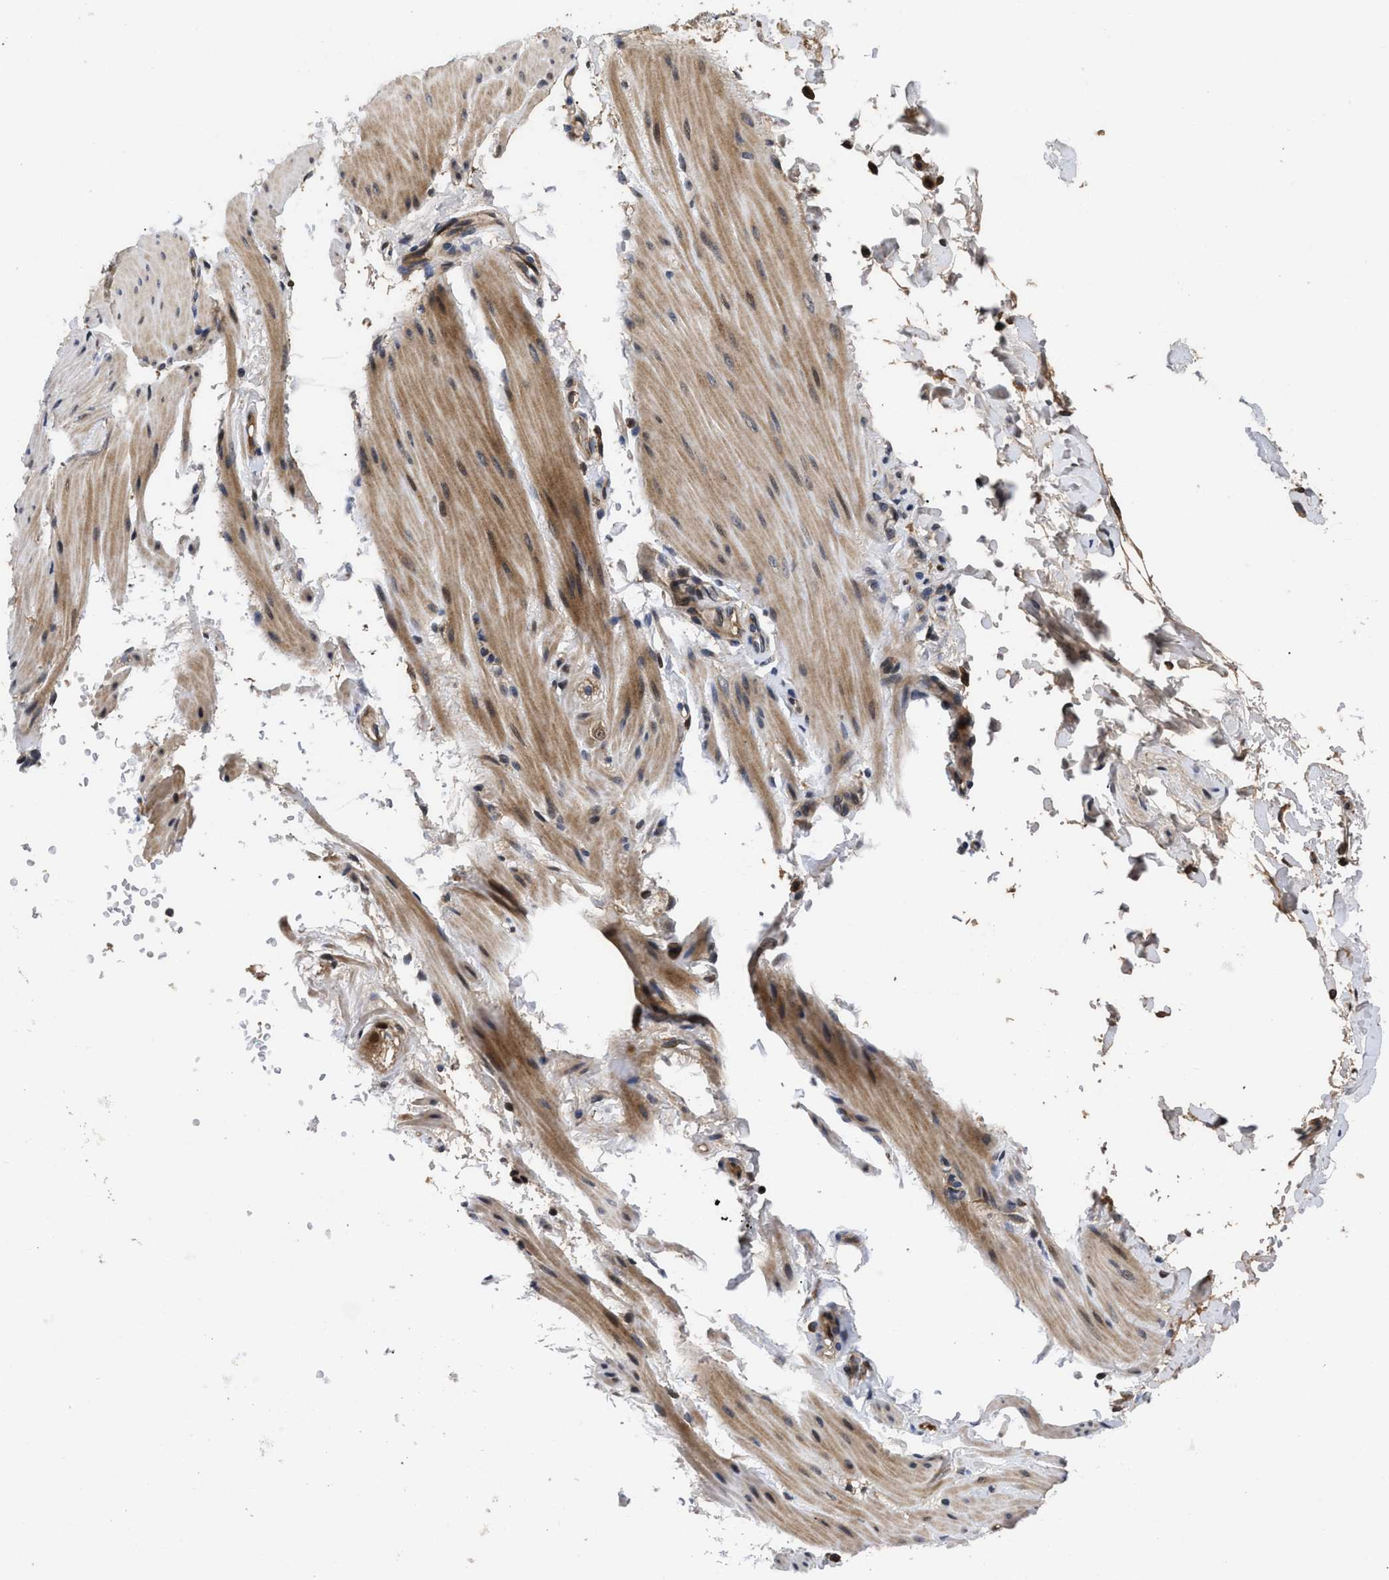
{"staining": {"intensity": "moderate", "quantity": ">75%", "location": "cytoplasmic/membranous"}, "tissue": "smooth muscle", "cell_type": "Smooth muscle cells", "image_type": "normal", "snomed": [{"axis": "morphology", "description": "Normal tissue, NOS"}, {"axis": "topography", "description": "Smooth muscle"}, {"axis": "topography", "description": "Colon"}], "caption": "Immunohistochemical staining of benign human smooth muscle reveals >75% levels of moderate cytoplasmic/membranous protein expression in about >75% of smooth muscle cells.", "gene": "FAM200A", "patient": {"sex": "male", "age": 67}}